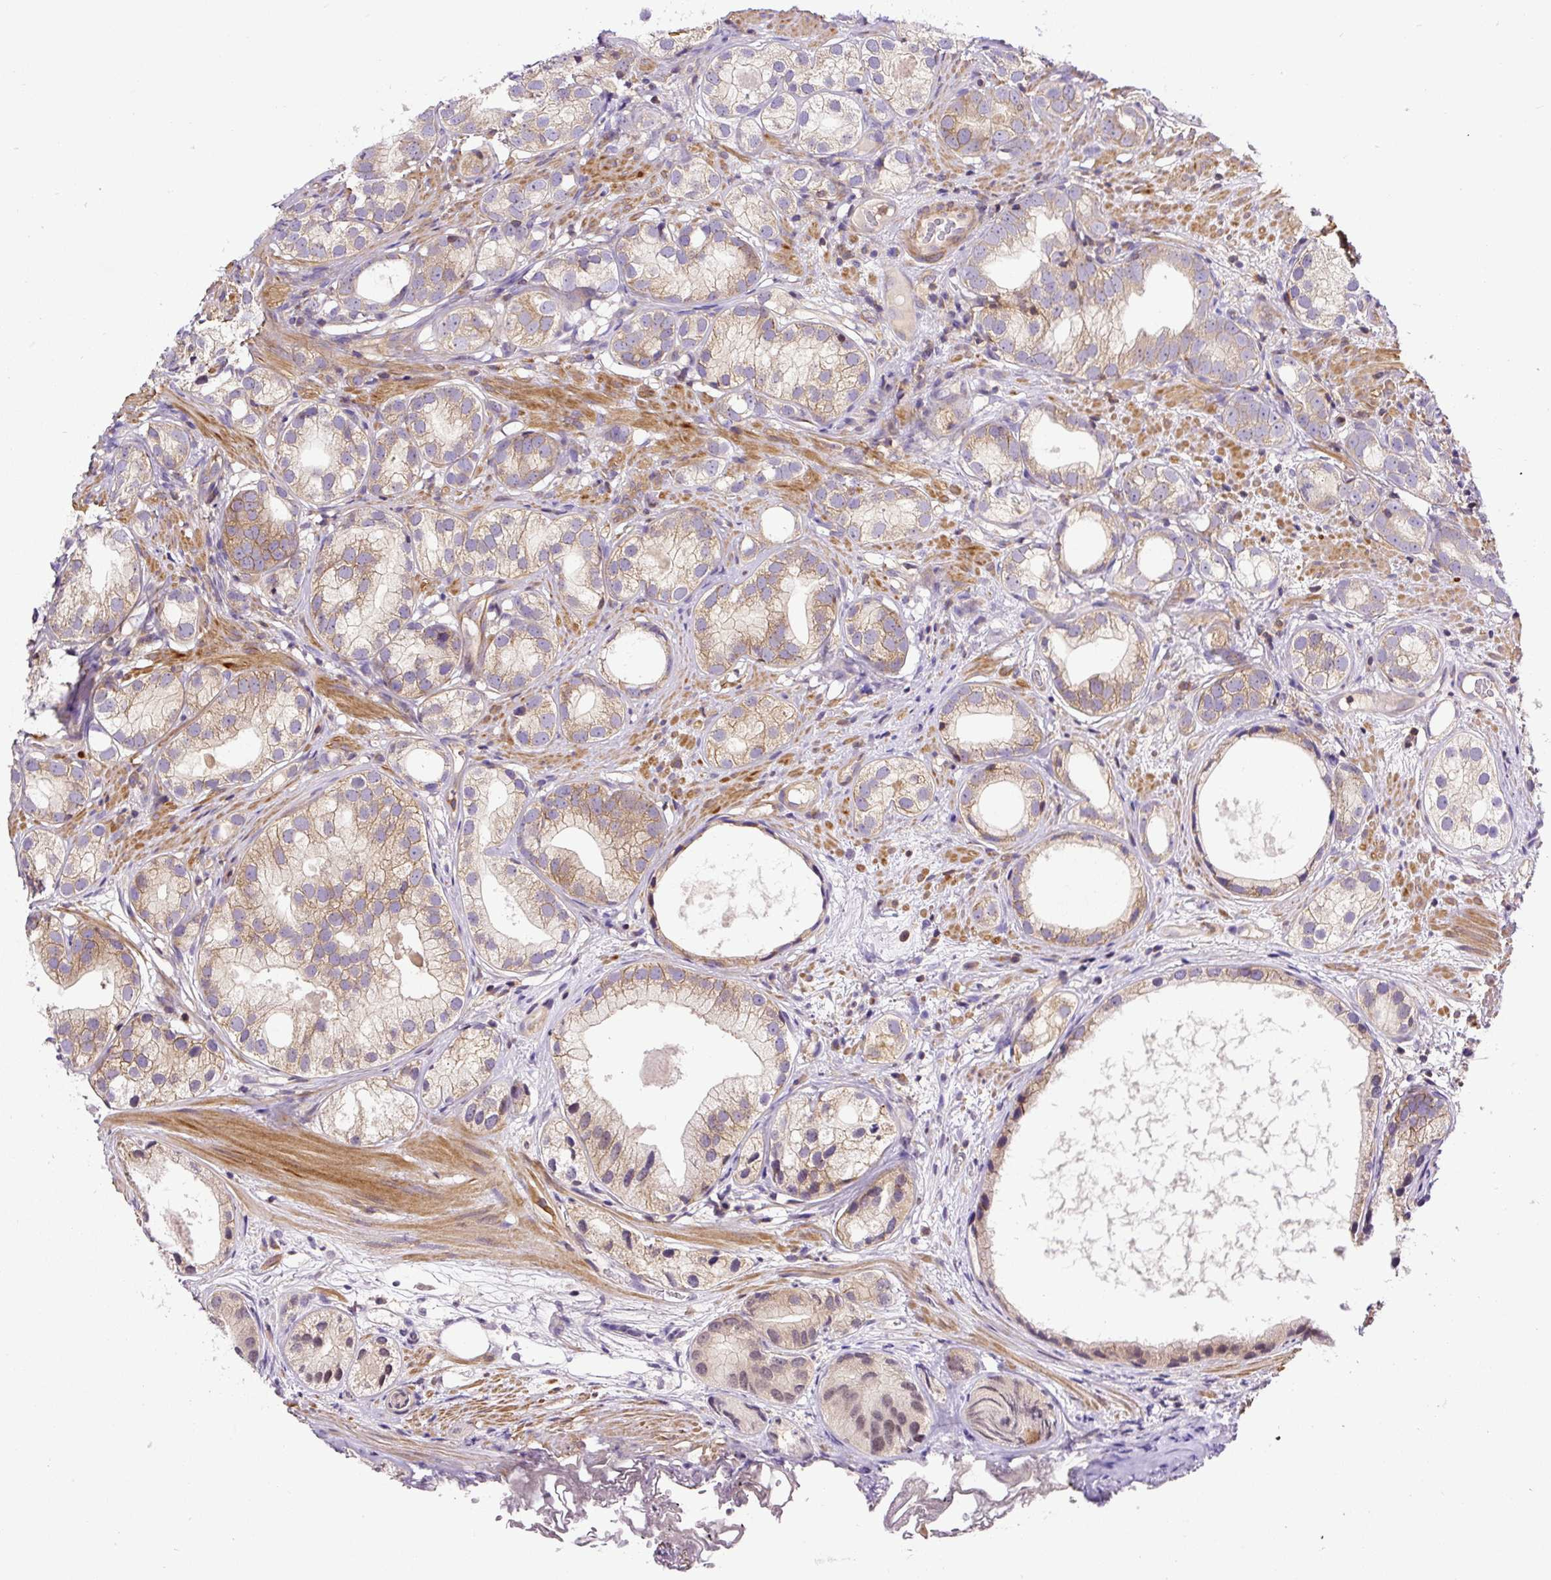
{"staining": {"intensity": "weak", "quantity": ">75%", "location": "cytoplasmic/membranous"}, "tissue": "prostate cancer", "cell_type": "Tumor cells", "image_type": "cancer", "snomed": [{"axis": "morphology", "description": "Adenocarcinoma, High grade"}, {"axis": "topography", "description": "Prostate"}], "caption": "Tumor cells exhibit weak cytoplasmic/membranous staining in approximately >75% of cells in adenocarcinoma (high-grade) (prostate).", "gene": "CCDC28A", "patient": {"sex": "male", "age": 82}}